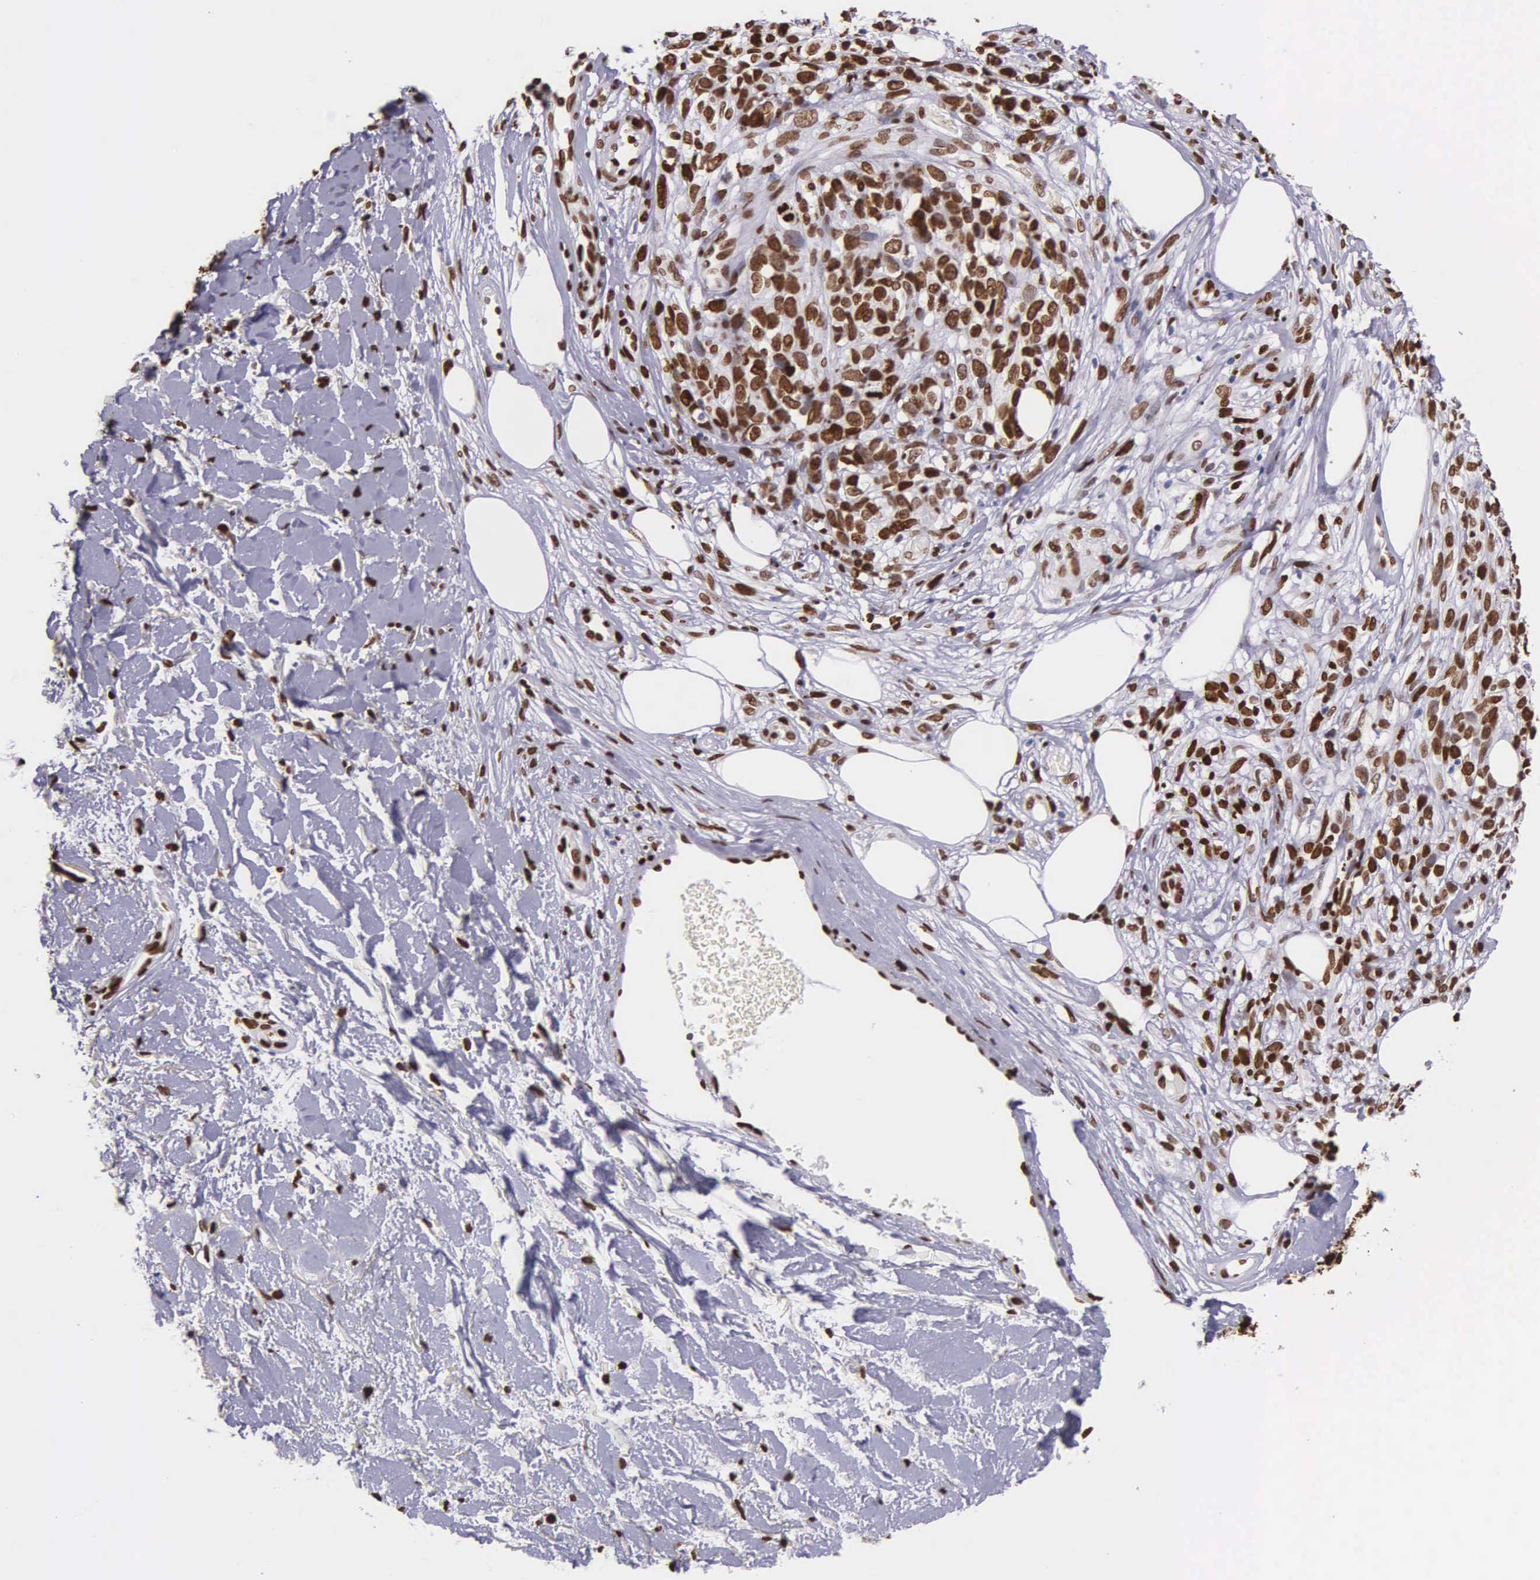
{"staining": {"intensity": "strong", "quantity": ">75%", "location": "nuclear"}, "tissue": "melanoma", "cell_type": "Tumor cells", "image_type": "cancer", "snomed": [{"axis": "morphology", "description": "Malignant melanoma, NOS"}, {"axis": "topography", "description": "Skin"}], "caption": "DAB (3,3'-diaminobenzidine) immunohistochemical staining of malignant melanoma shows strong nuclear protein staining in approximately >75% of tumor cells.", "gene": "H1-0", "patient": {"sex": "female", "age": 85}}